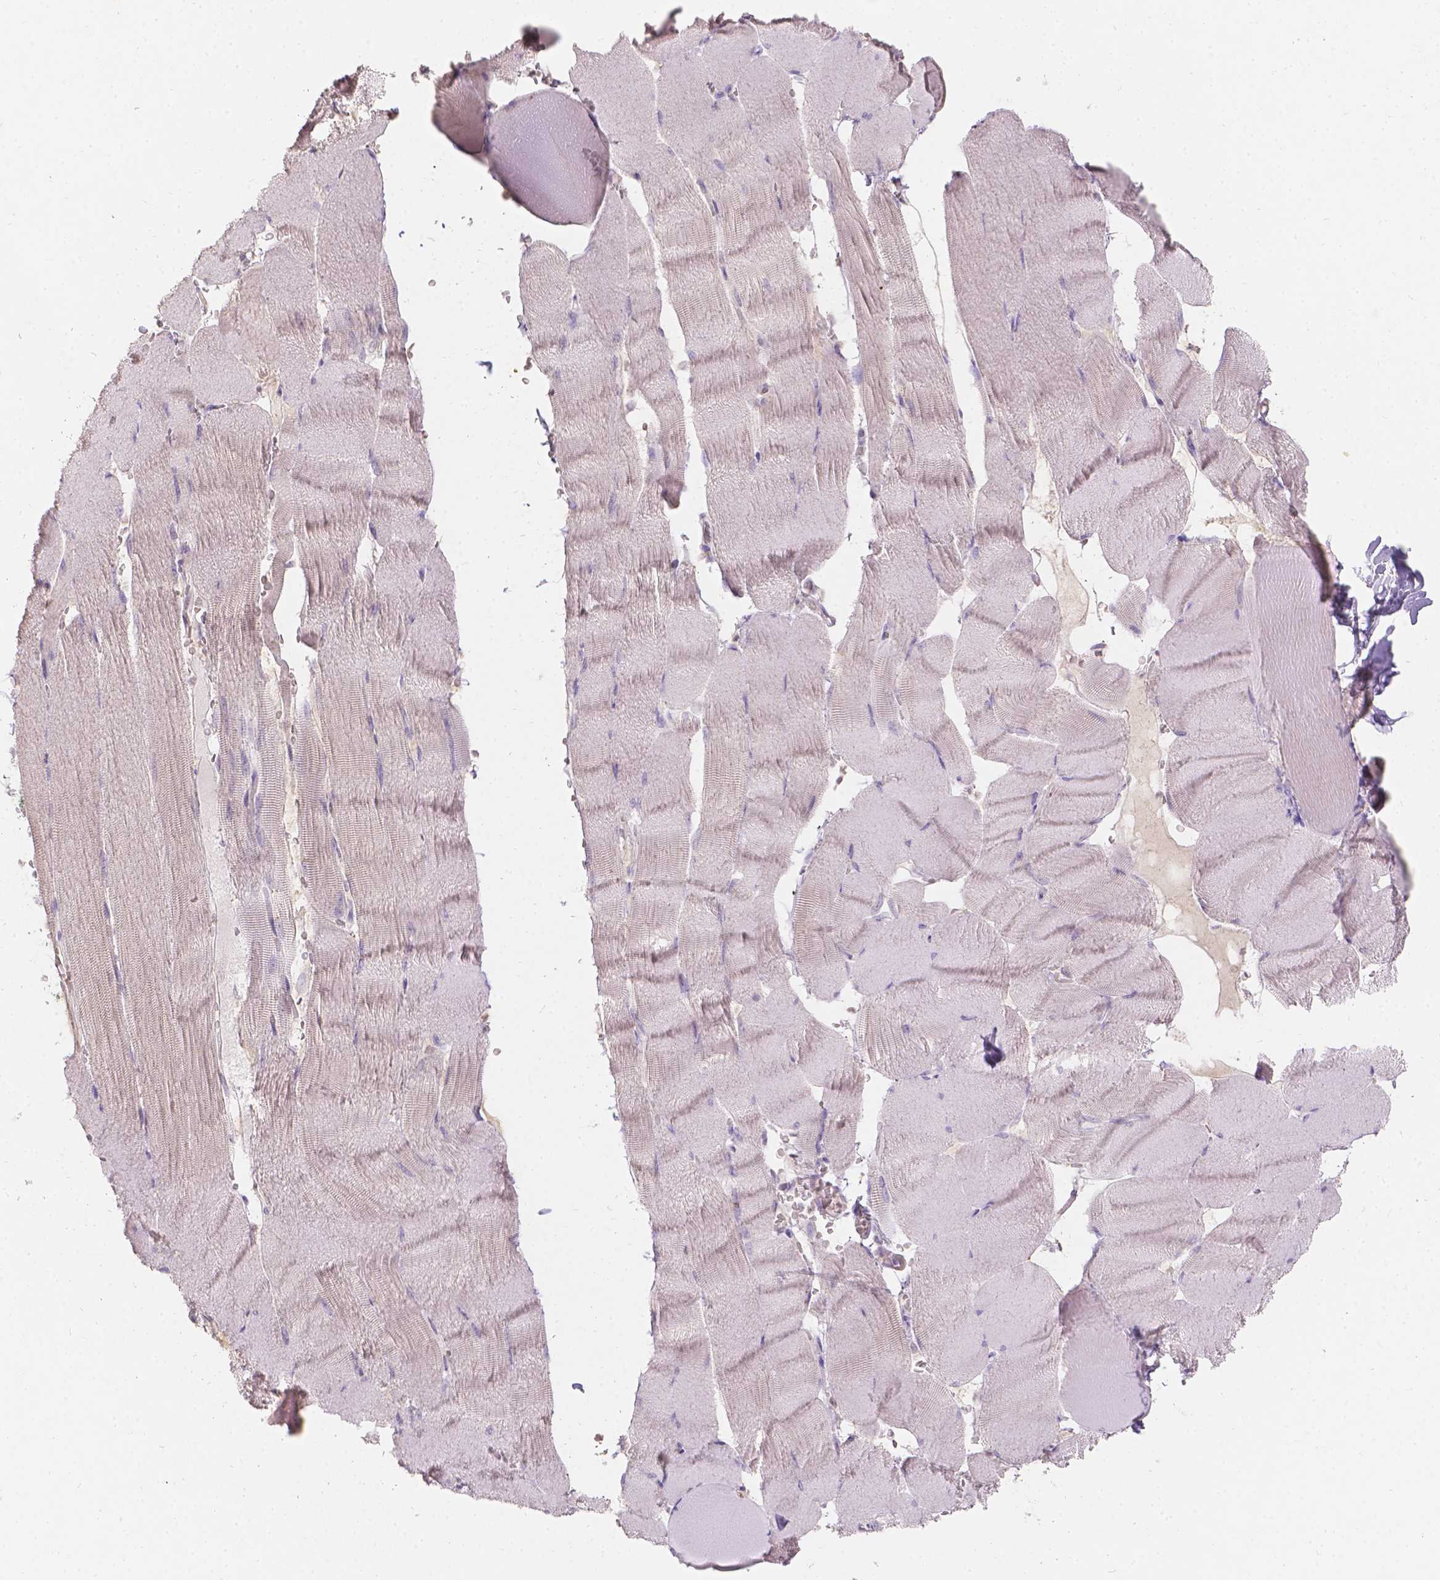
{"staining": {"intensity": "negative", "quantity": "none", "location": "none"}, "tissue": "skeletal muscle", "cell_type": "Myocytes", "image_type": "normal", "snomed": [{"axis": "morphology", "description": "Normal tissue, NOS"}, {"axis": "topography", "description": "Skeletal muscle"}], "caption": "Immunohistochemical staining of benign skeletal muscle displays no significant staining in myocytes. (IHC, brightfield microscopy, high magnification).", "gene": "DCAF4L1", "patient": {"sex": "male", "age": 56}}